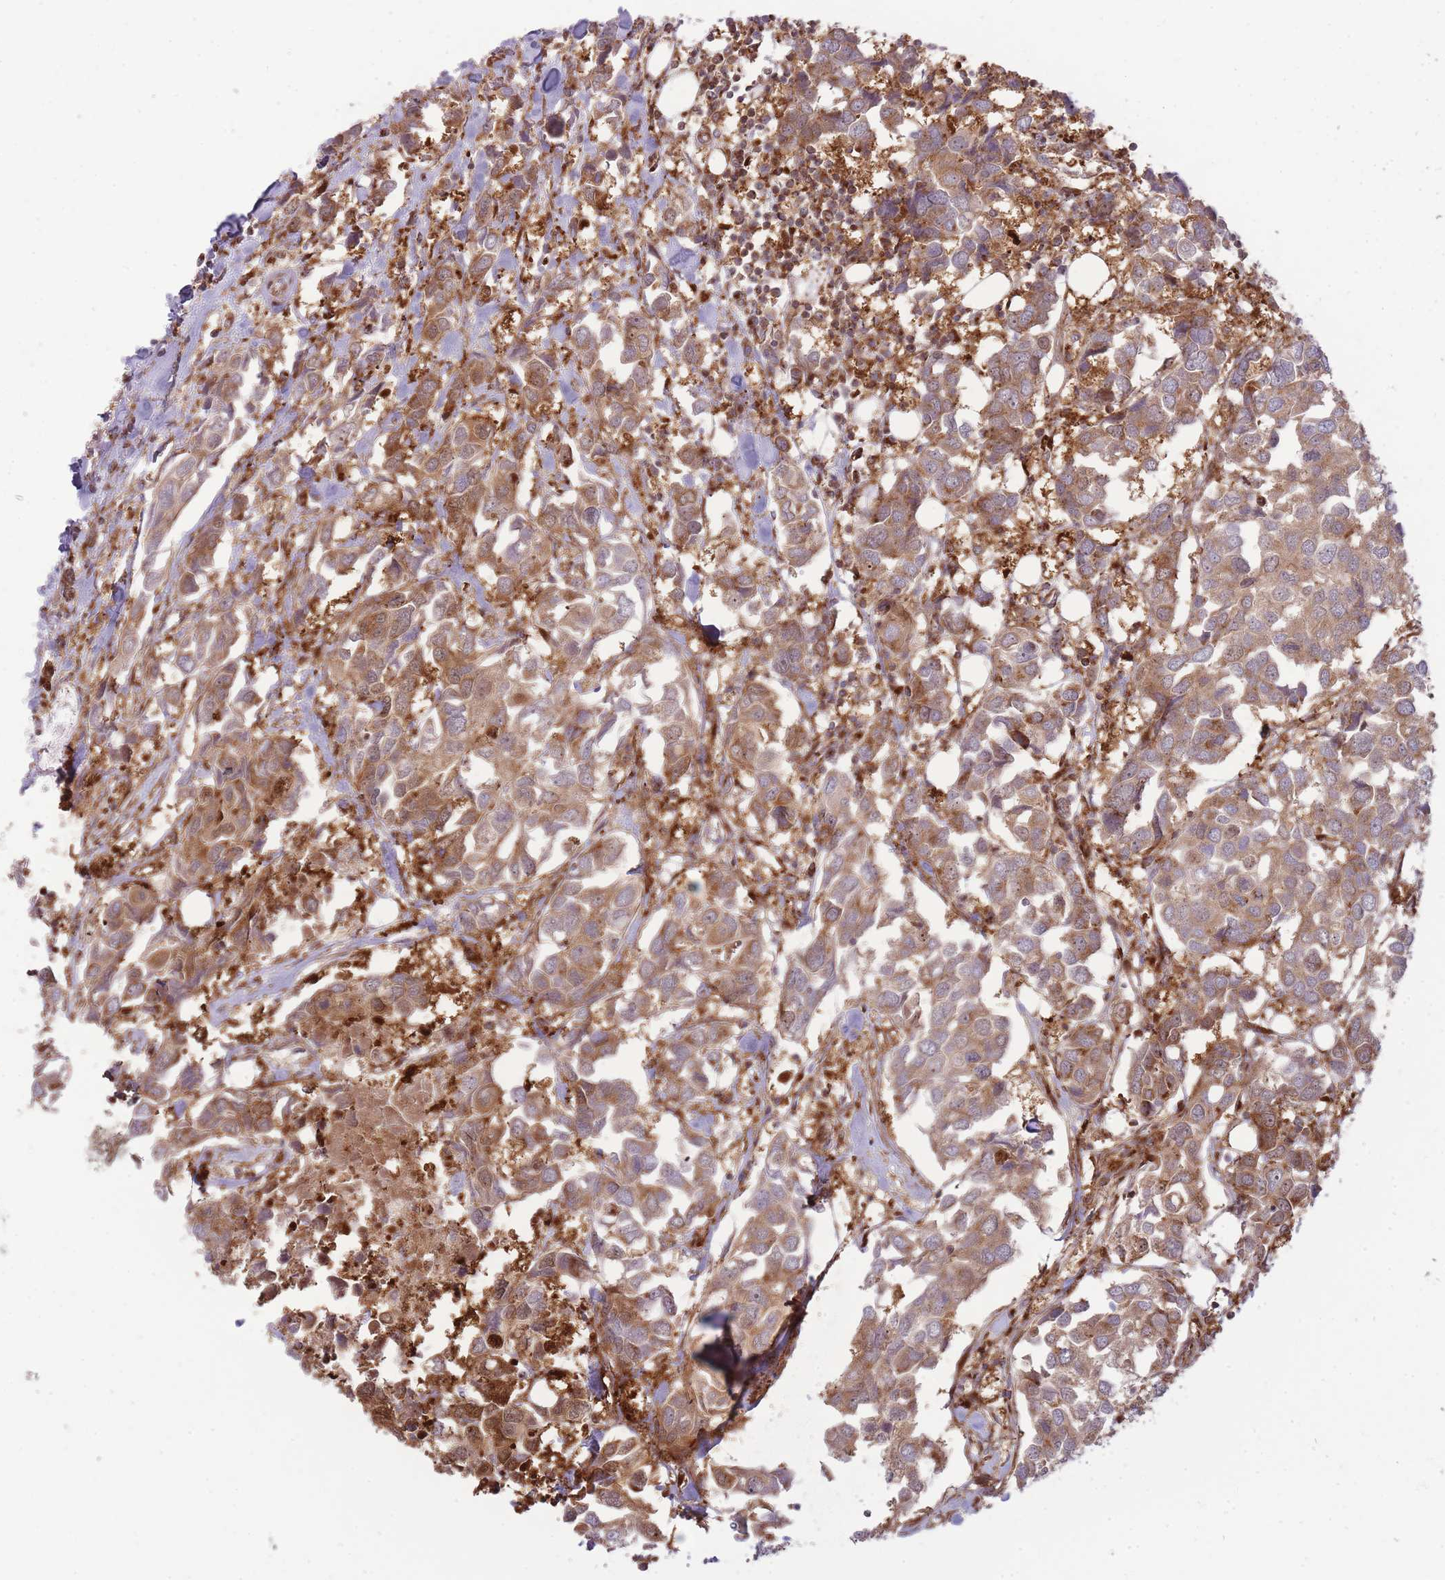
{"staining": {"intensity": "moderate", "quantity": ">75%", "location": "cytoplasmic/membranous"}, "tissue": "breast cancer", "cell_type": "Tumor cells", "image_type": "cancer", "snomed": [{"axis": "morphology", "description": "Duct carcinoma"}, {"axis": "topography", "description": "Breast"}], "caption": "Immunohistochemistry (IHC) of breast cancer (intraductal carcinoma) exhibits medium levels of moderate cytoplasmic/membranous expression in about >75% of tumor cells.", "gene": "PPP3R2", "patient": {"sex": "female", "age": 83}}